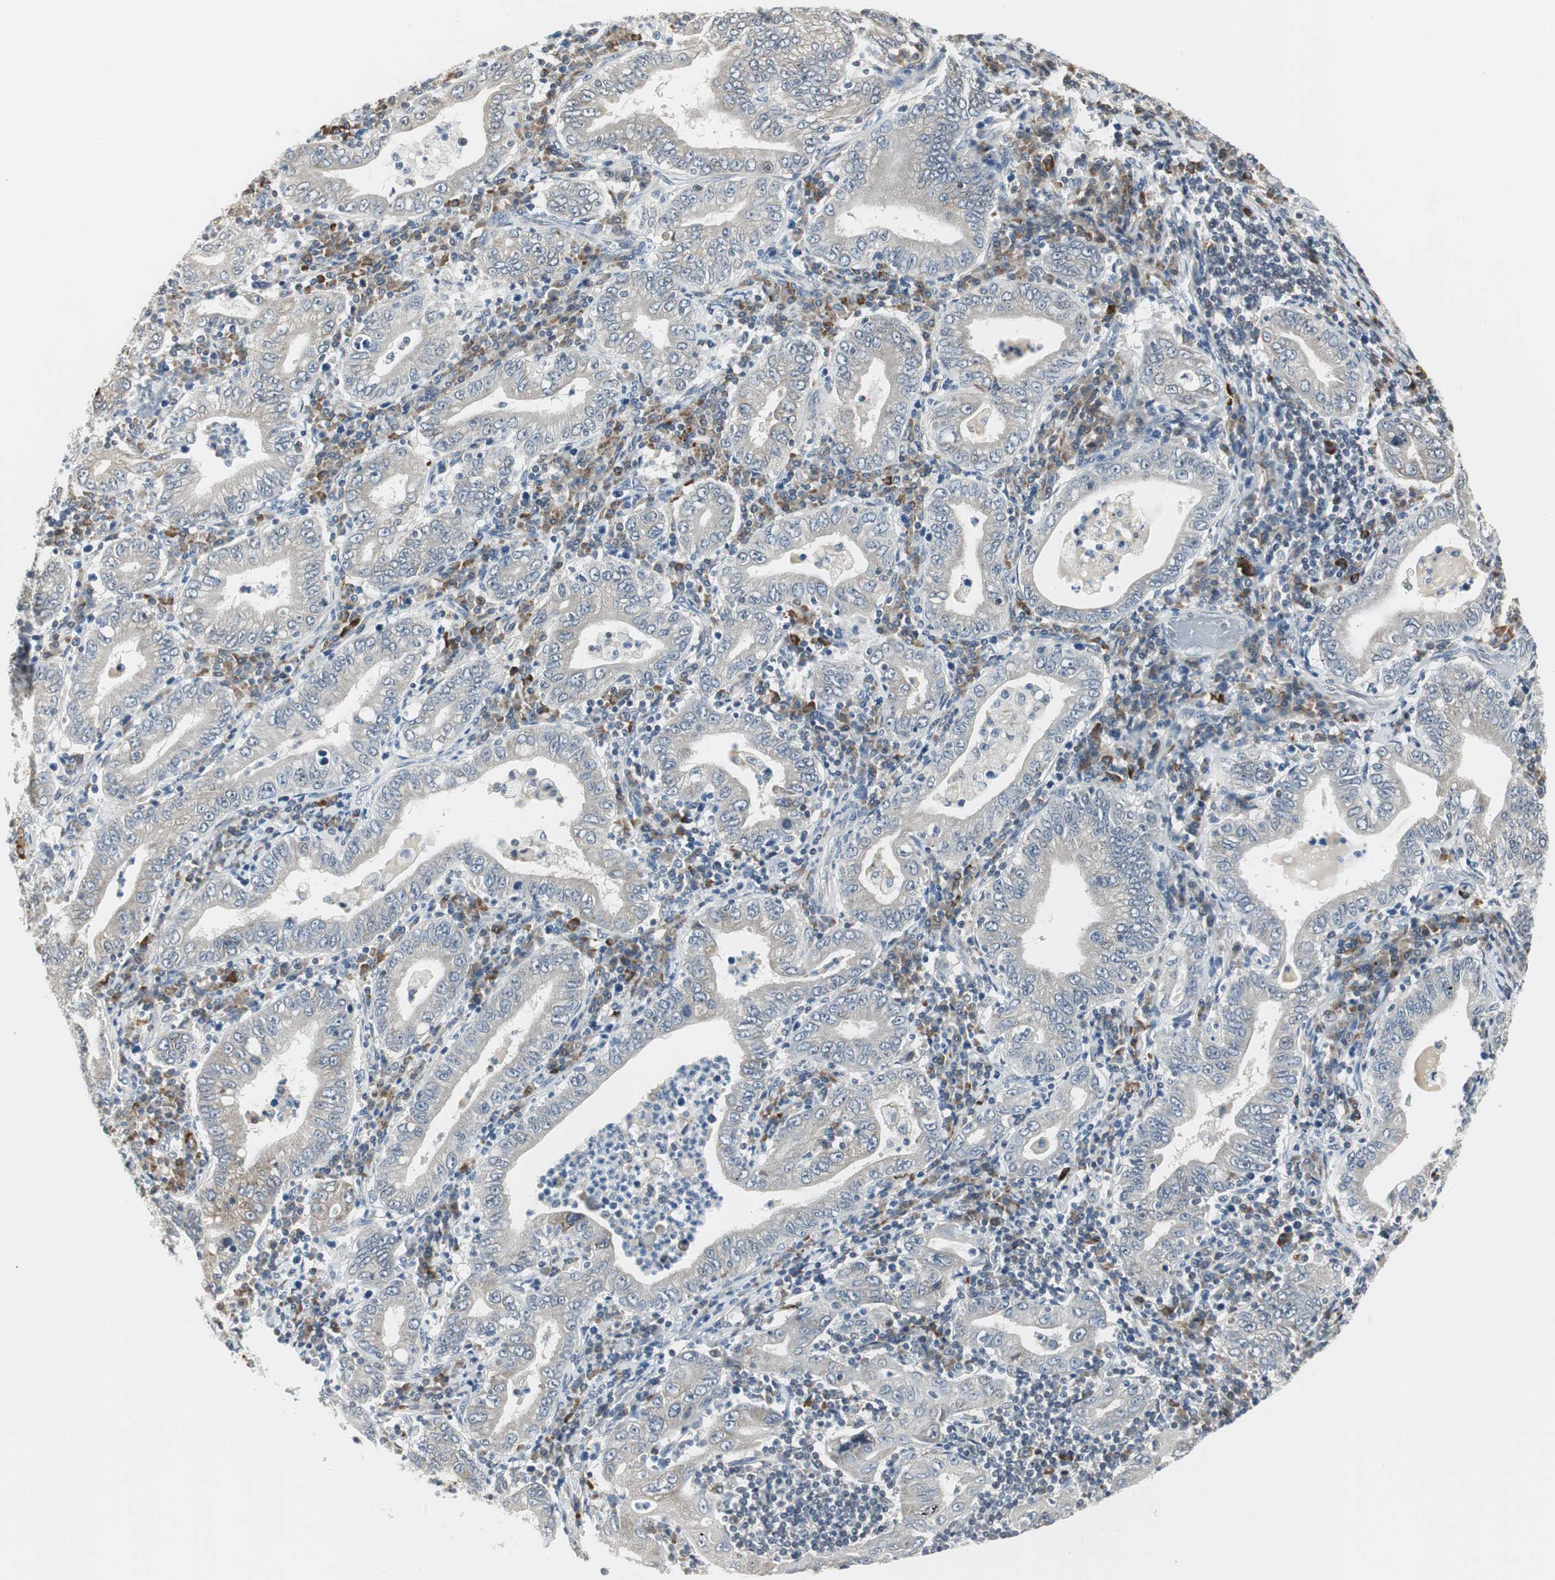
{"staining": {"intensity": "weak", "quantity": "<25%", "location": "cytoplasmic/membranous"}, "tissue": "stomach cancer", "cell_type": "Tumor cells", "image_type": "cancer", "snomed": [{"axis": "morphology", "description": "Normal tissue, NOS"}, {"axis": "morphology", "description": "Adenocarcinoma, NOS"}, {"axis": "topography", "description": "Esophagus"}, {"axis": "topography", "description": "Stomach, upper"}, {"axis": "topography", "description": "Peripheral nerve tissue"}], "caption": "Tumor cells are negative for protein expression in human adenocarcinoma (stomach). The staining is performed using DAB (3,3'-diaminobenzidine) brown chromogen with nuclei counter-stained in using hematoxylin.", "gene": "CCT5", "patient": {"sex": "male", "age": 62}}